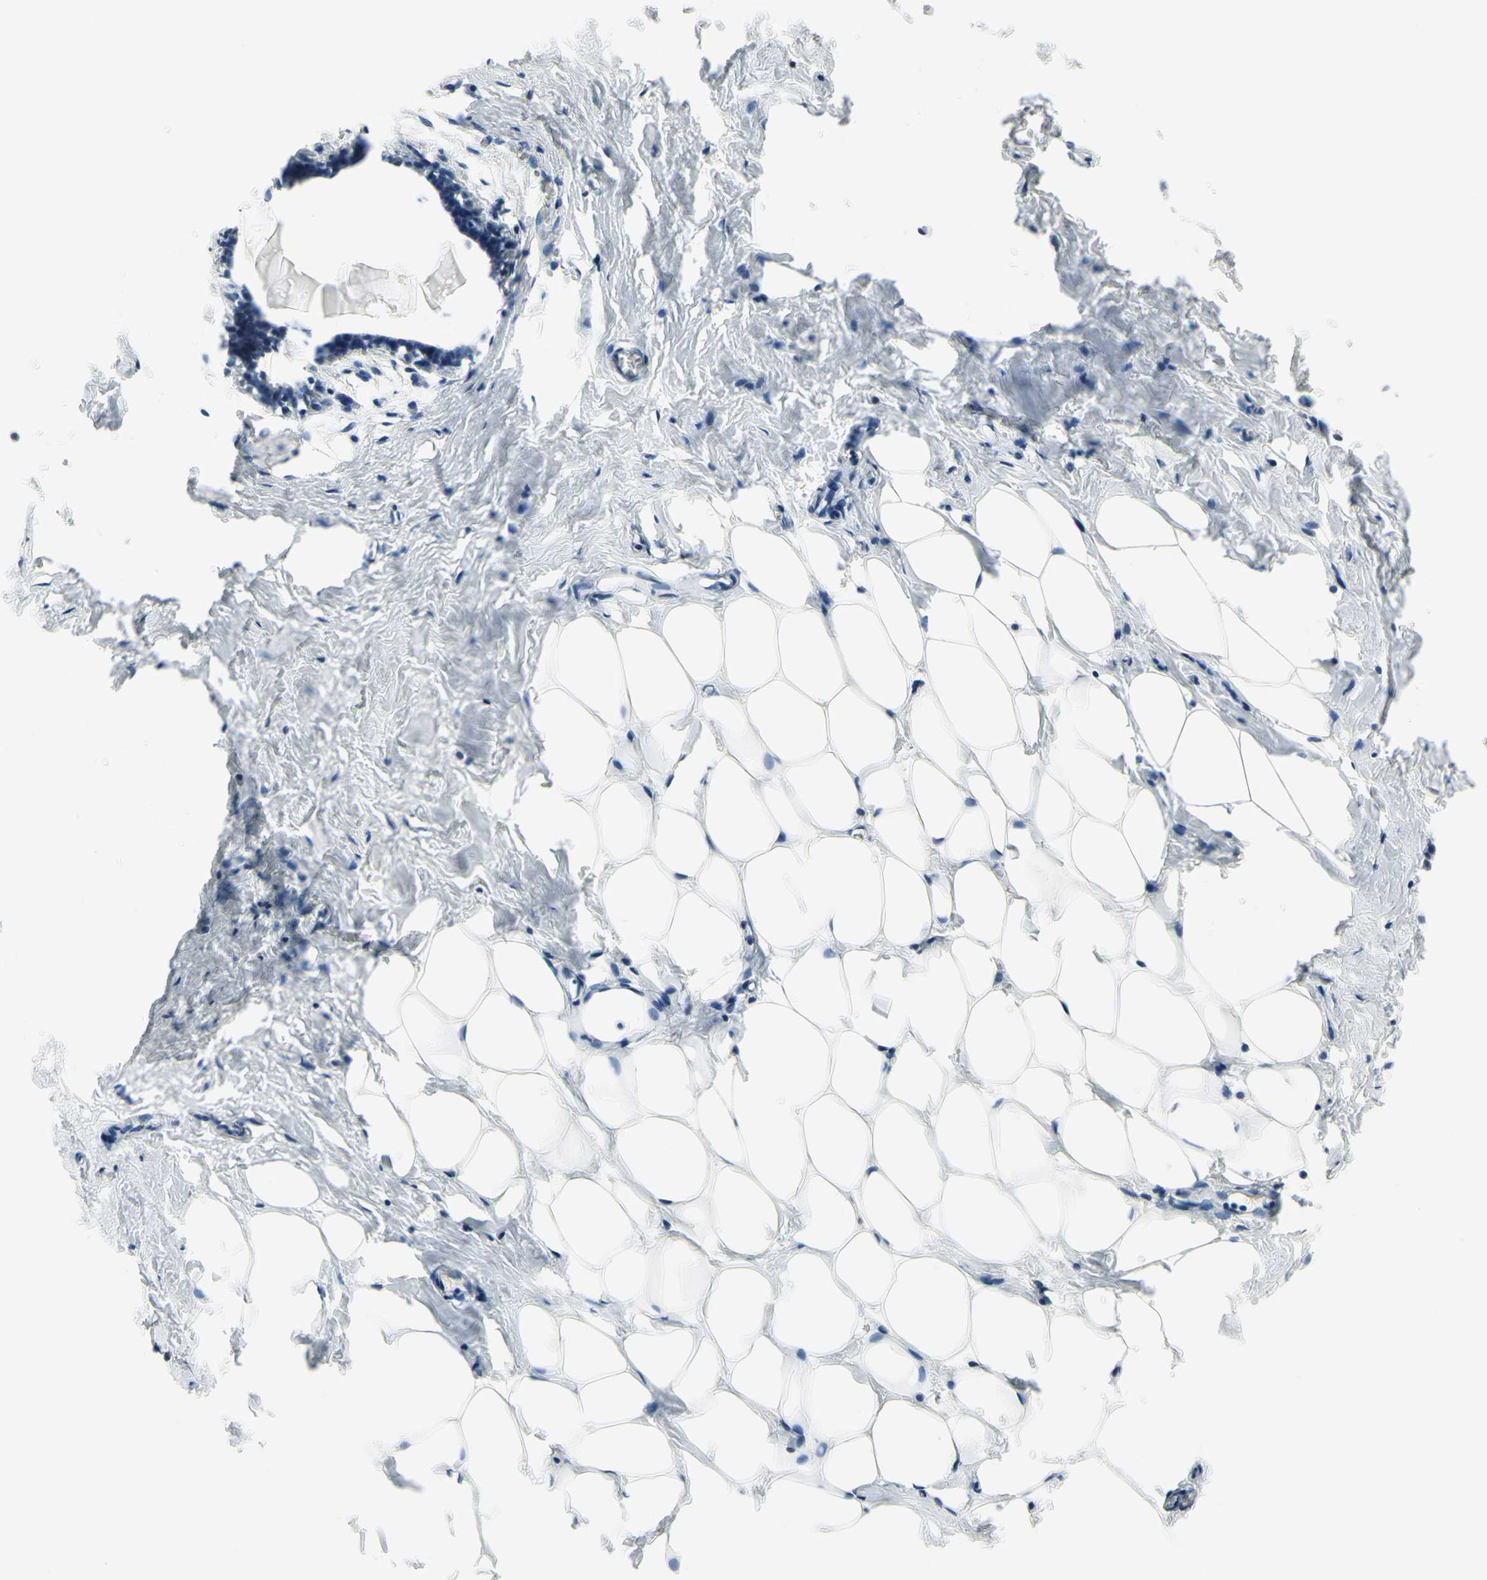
{"staining": {"intensity": "negative", "quantity": "none", "location": "none"}, "tissue": "breast", "cell_type": "Adipocytes", "image_type": "normal", "snomed": [{"axis": "morphology", "description": "Normal tissue, NOS"}, {"axis": "topography", "description": "Breast"}], "caption": "Photomicrograph shows no protein expression in adipocytes of benign breast. (DAB (3,3'-diaminobenzidine) IHC, high magnification).", "gene": "HSPA4", "patient": {"sex": "female", "age": 27}}